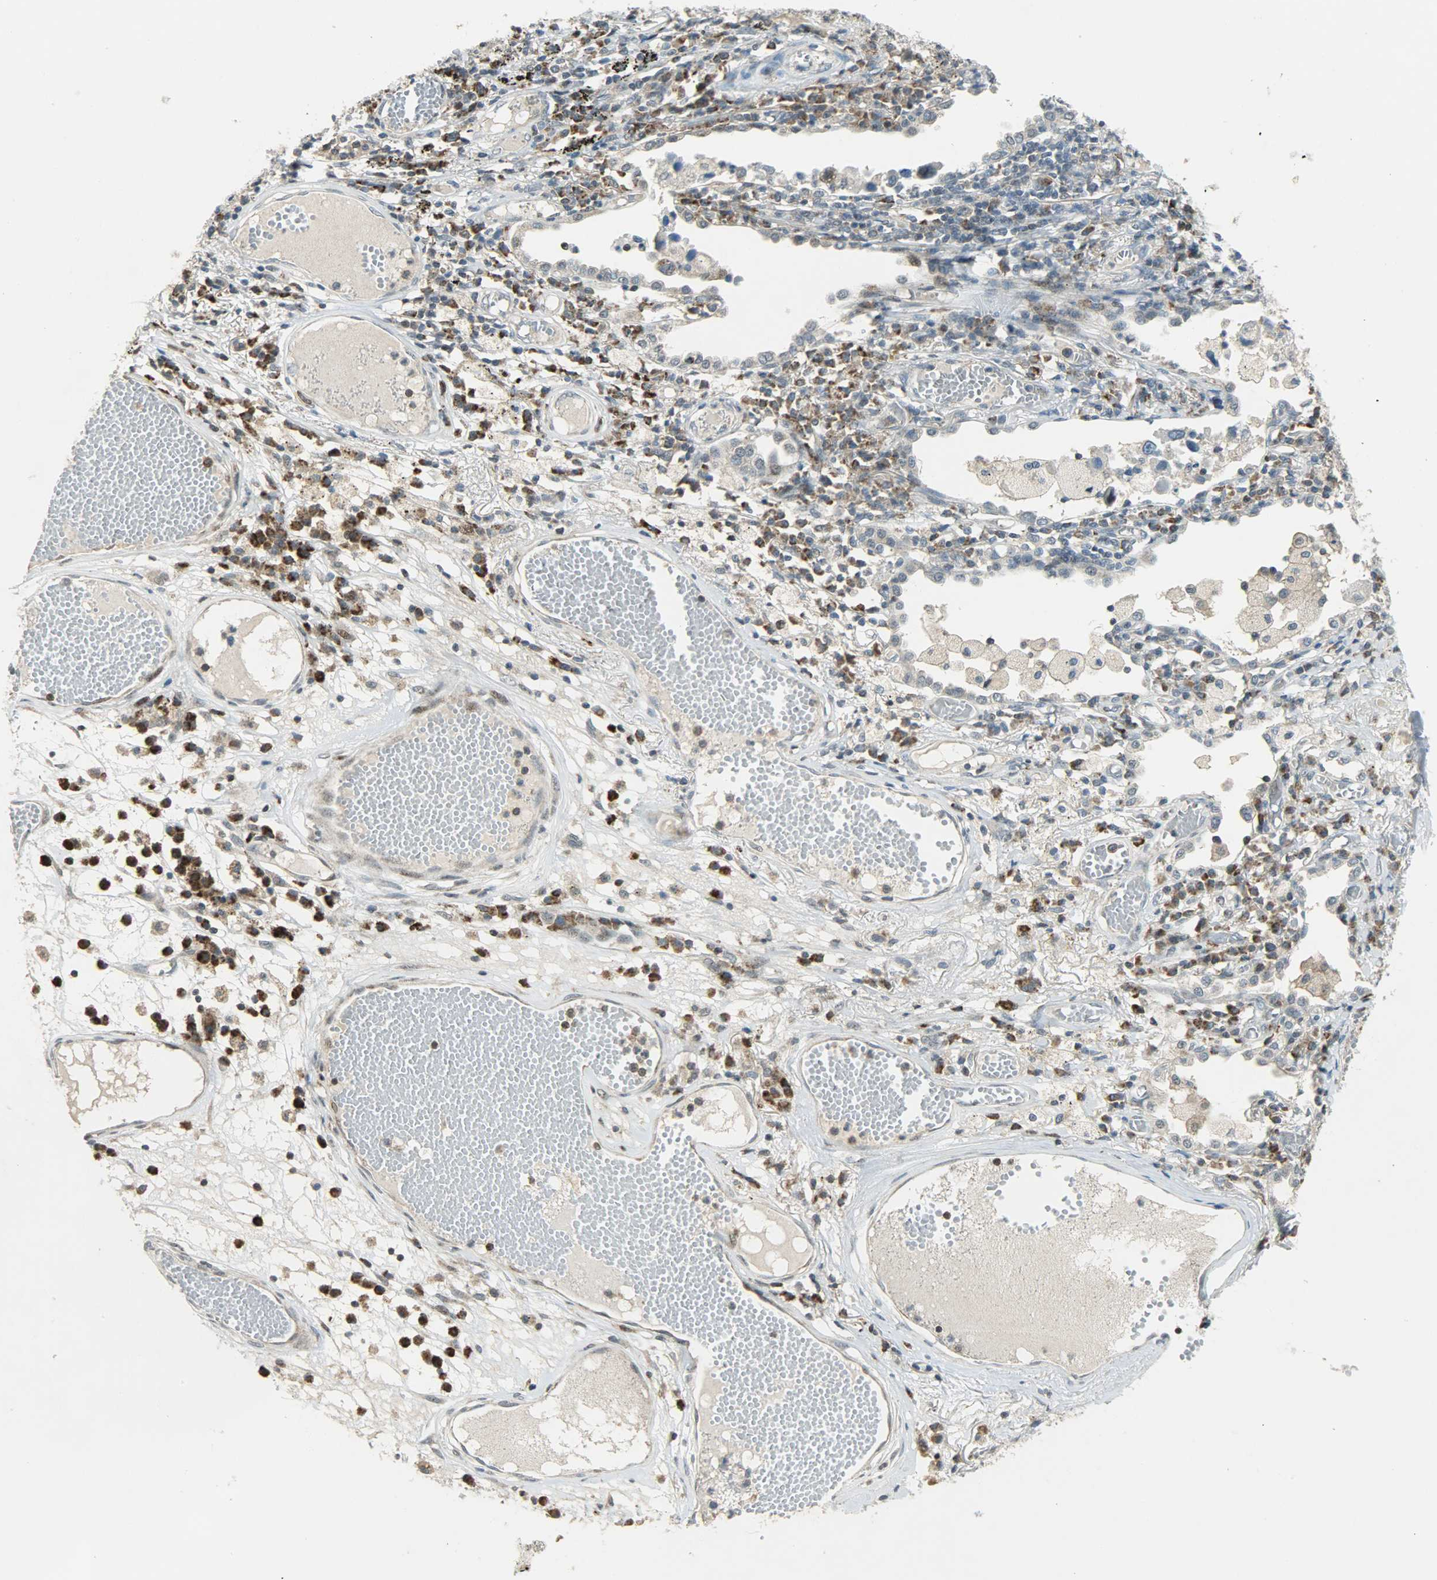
{"staining": {"intensity": "weak", "quantity": "25%-75%", "location": "cytoplasmic/membranous"}, "tissue": "lung cancer", "cell_type": "Tumor cells", "image_type": "cancer", "snomed": [{"axis": "morphology", "description": "Squamous cell carcinoma, NOS"}, {"axis": "topography", "description": "Lung"}], "caption": "Immunohistochemistry (IHC) staining of lung cancer, which displays low levels of weak cytoplasmic/membranous expression in about 25%-75% of tumor cells indicating weak cytoplasmic/membranous protein expression. The staining was performed using DAB (3,3'-diaminobenzidine) (brown) for protein detection and nuclei were counterstained in hematoxylin (blue).", "gene": "IL15", "patient": {"sex": "male", "age": 71}}